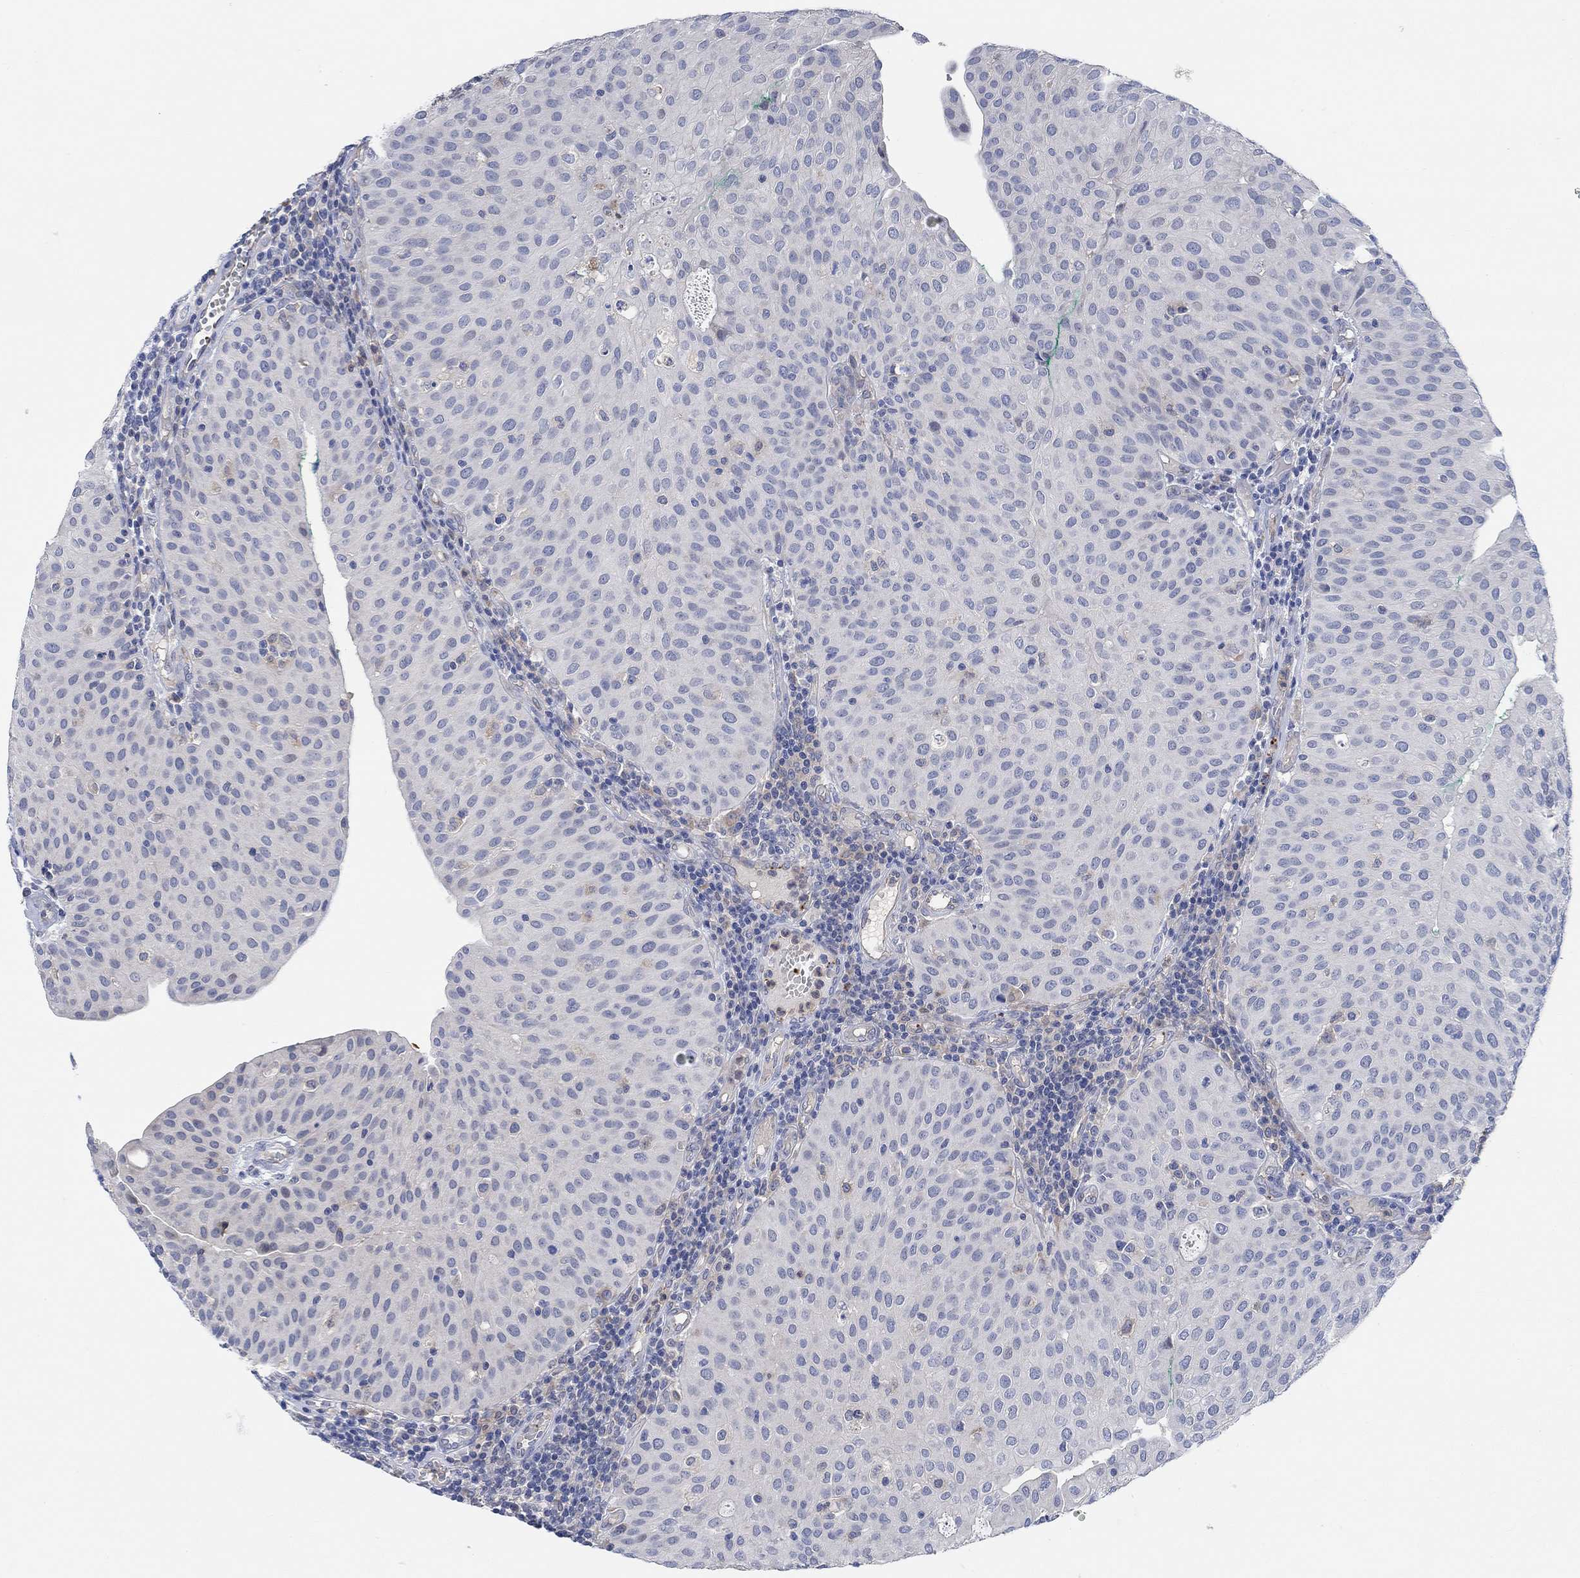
{"staining": {"intensity": "negative", "quantity": "none", "location": "none"}, "tissue": "urothelial cancer", "cell_type": "Tumor cells", "image_type": "cancer", "snomed": [{"axis": "morphology", "description": "Urothelial carcinoma, Low grade"}, {"axis": "topography", "description": "Urinary bladder"}], "caption": "Low-grade urothelial carcinoma stained for a protein using immunohistochemistry (IHC) displays no positivity tumor cells.", "gene": "PMFBP1", "patient": {"sex": "male", "age": 54}}